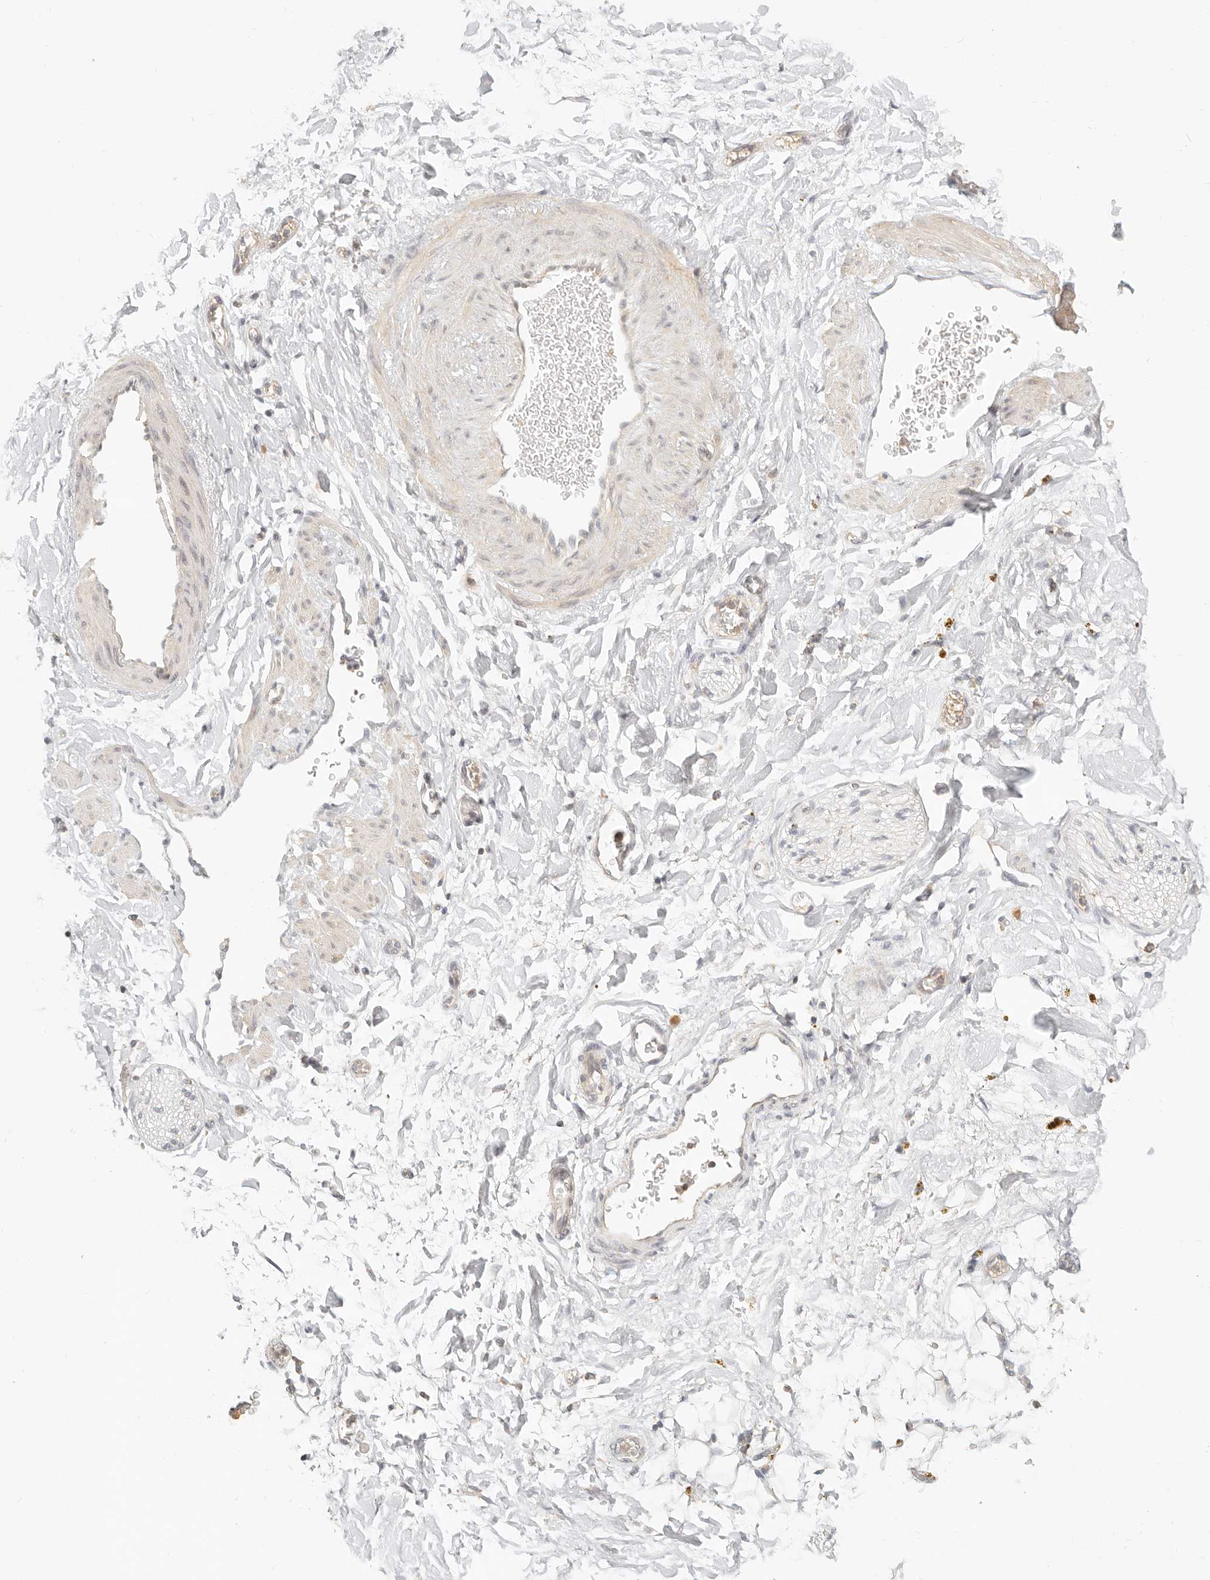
{"staining": {"intensity": "negative", "quantity": "none", "location": "none"}, "tissue": "adipose tissue", "cell_type": "Adipocytes", "image_type": "normal", "snomed": [{"axis": "morphology", "description": "Normal tissue, NOS"}, {"axis": "topography", "description": "Kidney"}, {"axis": "topography", "description": "Peripheral nerve tissue"}], "caption": "There is no significant staining in adipocytes of adipose tissue. Brightfield microscopy of immunohistochemistry stained with DAB (3,3'-diaminobenzidine) (brown) and hematoxylin (blue), captured at high magnification.", "gene": "CNMD", "patient": {"sex": "male", "age": 7}}